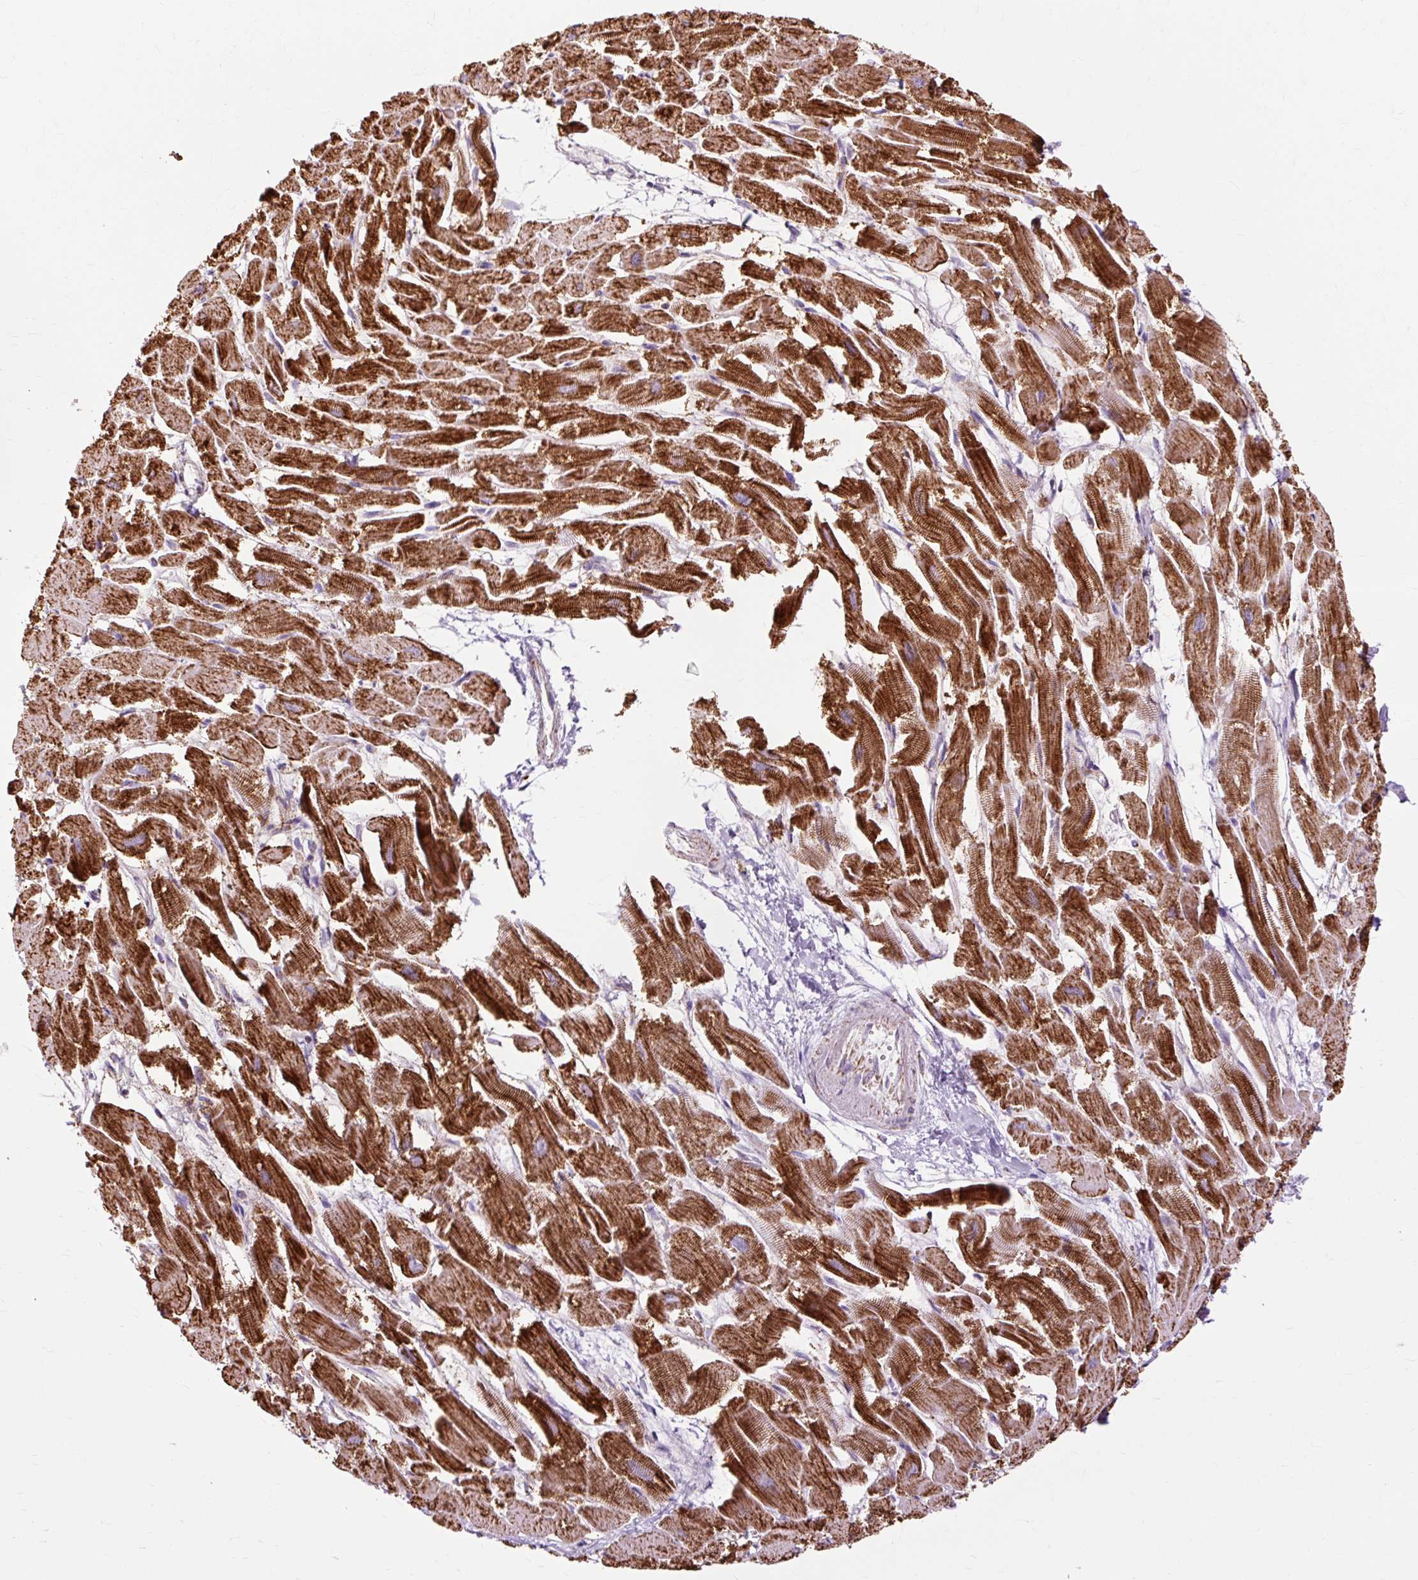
{"staining": {"intensity": "strong", "quantity": ">75%", "location": "cytoplasmic/membranous"}, "tissue": "heart muscle", "cell_type": "Cardiomyocytes", "image_type": "normal", "snomed": [{"axis": "morphology", "description": "Normal tissue, NOS"}, {"axis": "topography", "description": "Heart"}], "caption": "A brown stain labels strong cytoplasmic/membranous staining of a protein in cardiomyocytes of normal human heart muscle.", "gene": "DLAT", "patient": {"sex": "male", "age": 54}}